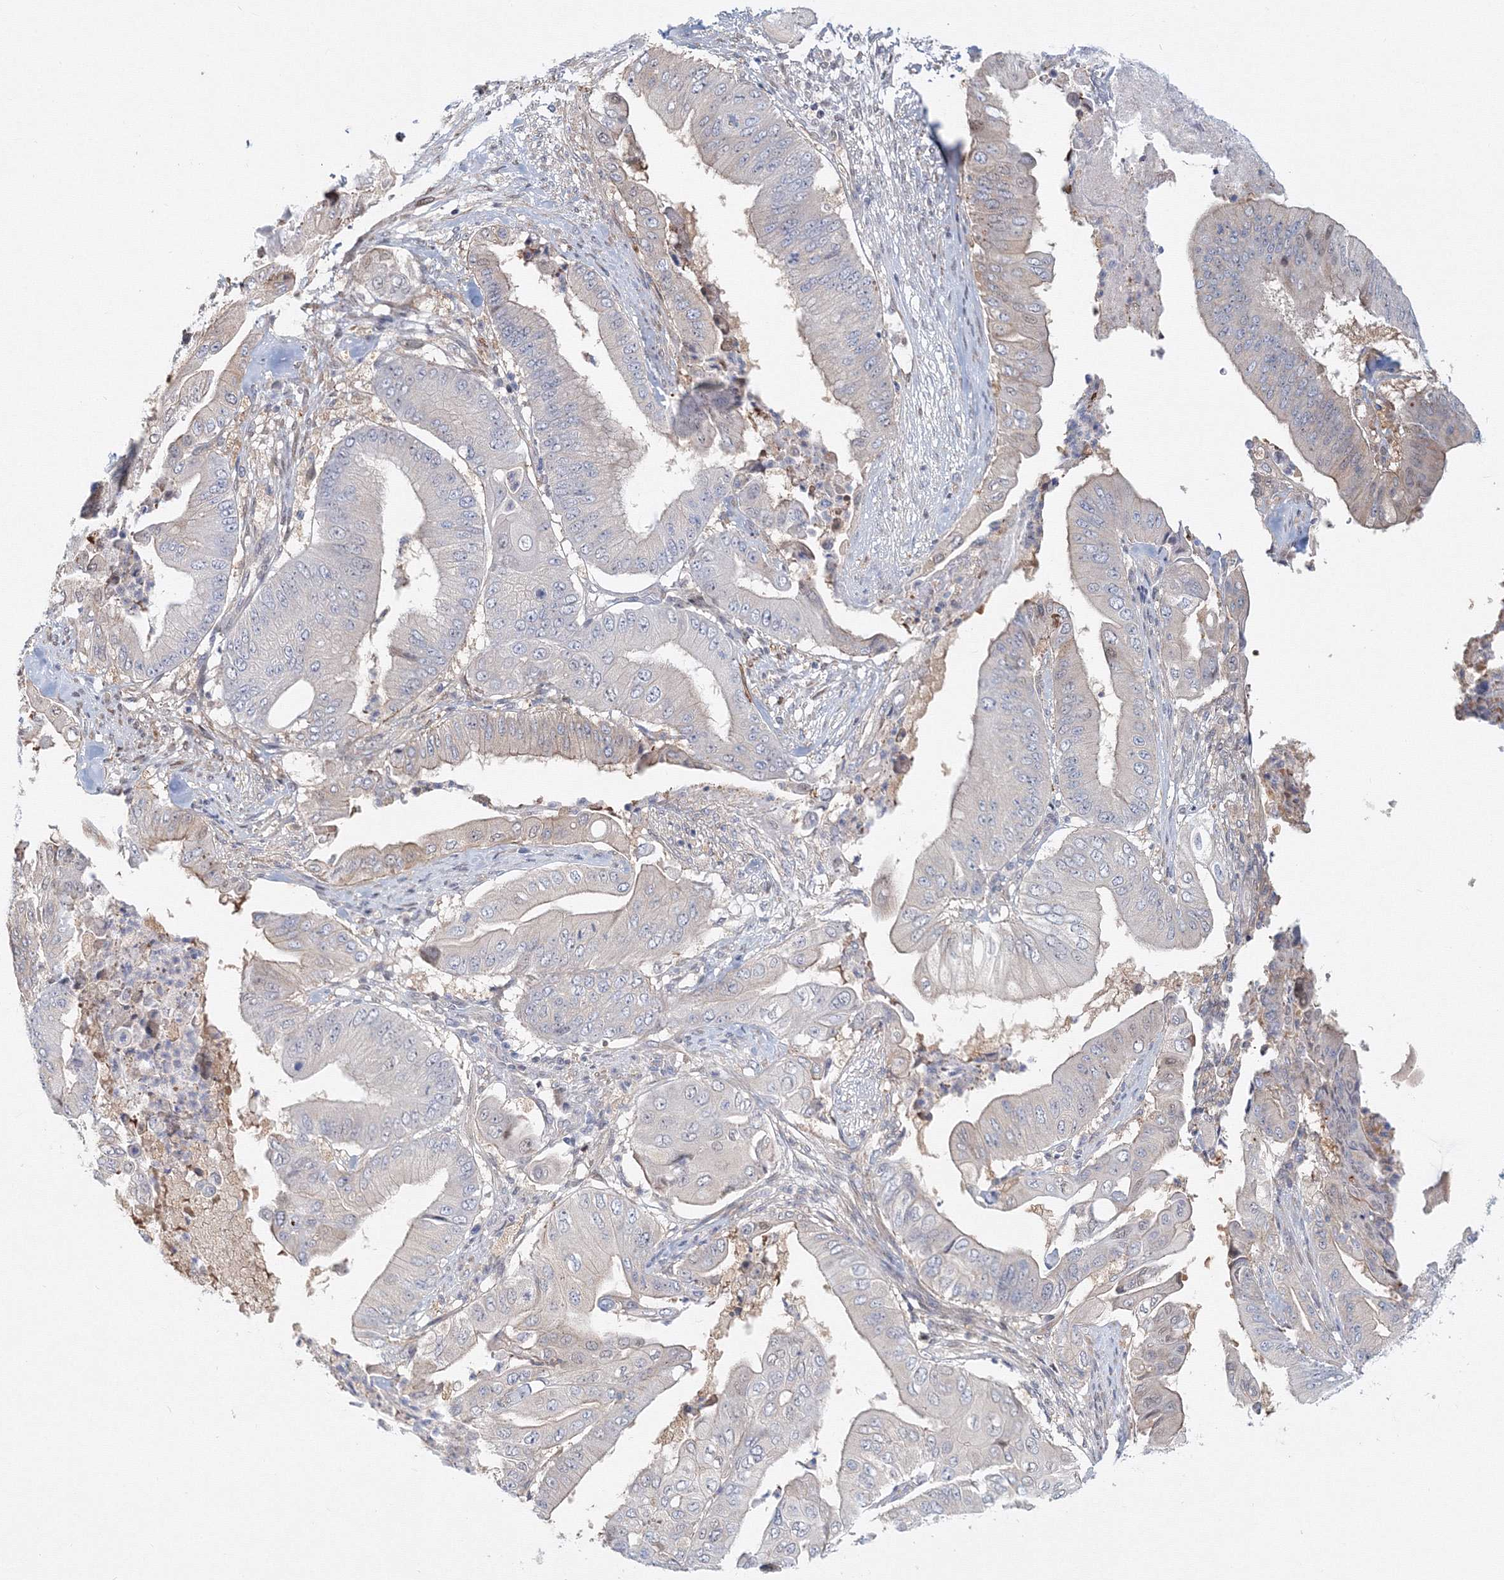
{"staining": {"intensity": "negative", "quantity": "none", "location": "none"}, "tissue": "pancreatic cancer", "cell_type": "Tumor cells", "image_type": "cancer", "snomed": [{"axis": "morphology", "description": "Adenocarcinoma, NOS"}, {"axis": "topography", "description": "Pancreas"}], "caption": "High power microscopy image of an IHC image of adenocarcinoma (pancreatic), revealing no significant expression in tumor cells.", "gene": "ARHGAP21", "patient": {"sex": "female", "age": 77}}